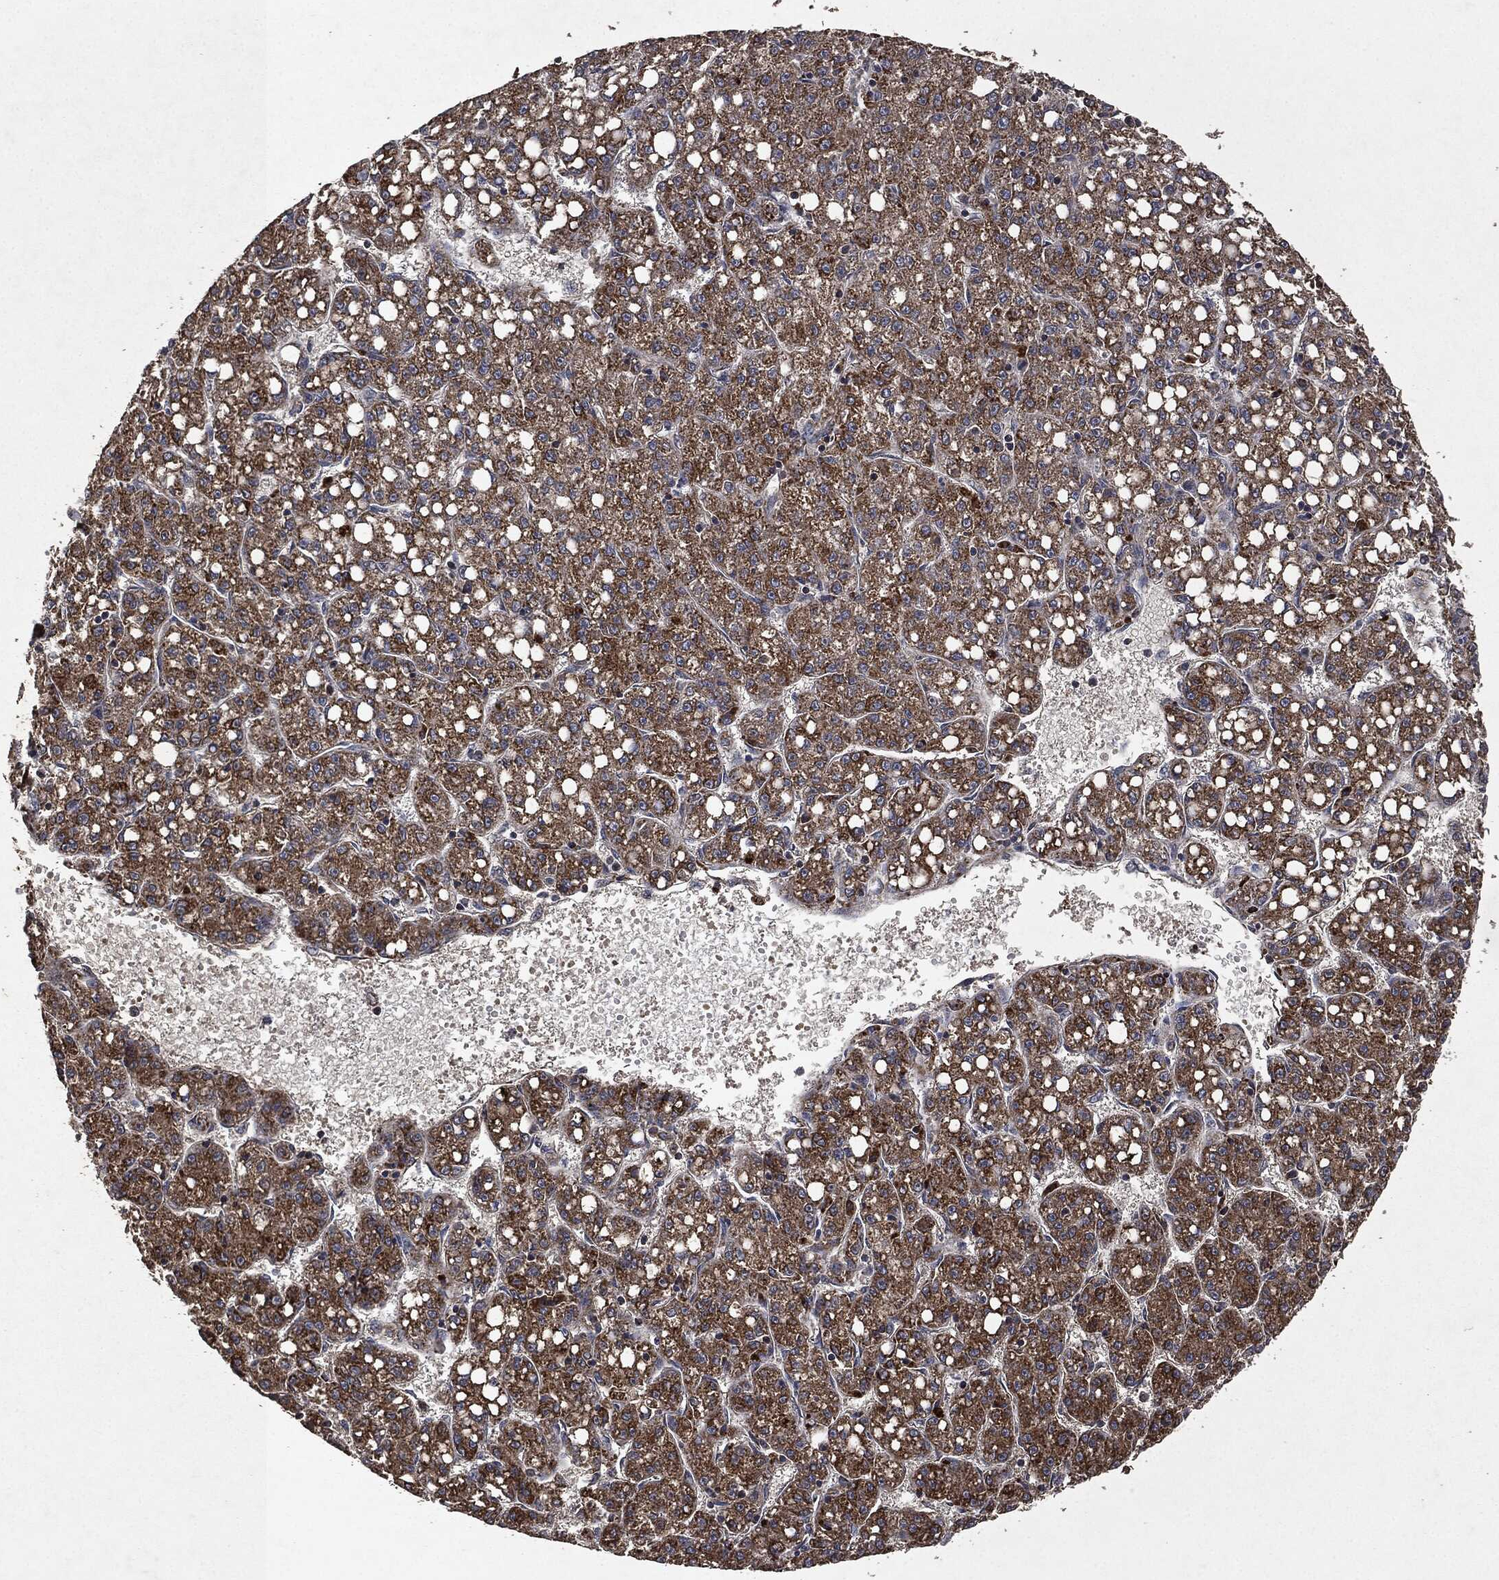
{"staining": {"intensity": "strong", "quantity": ">75%", "location": "cytoplasmic/membranous"}, "tissue": "liver cancer", "cell_type": "Tumor cells", "image_type": "cancer", "snomed": [{"axis": "morphology", "description": "Carcinoma, Hepatocellular, NOS"}, {"axis": "topography", "description": "Liver"}], "caption": "Protein staining of liver cancer (hepatocellular carcinoma) tissue reveals strong cytoplasmic/membranous expression in about >75% of tumor cells.", "gene": "RYK", "patient": {"sex": "female", "age": 65}}